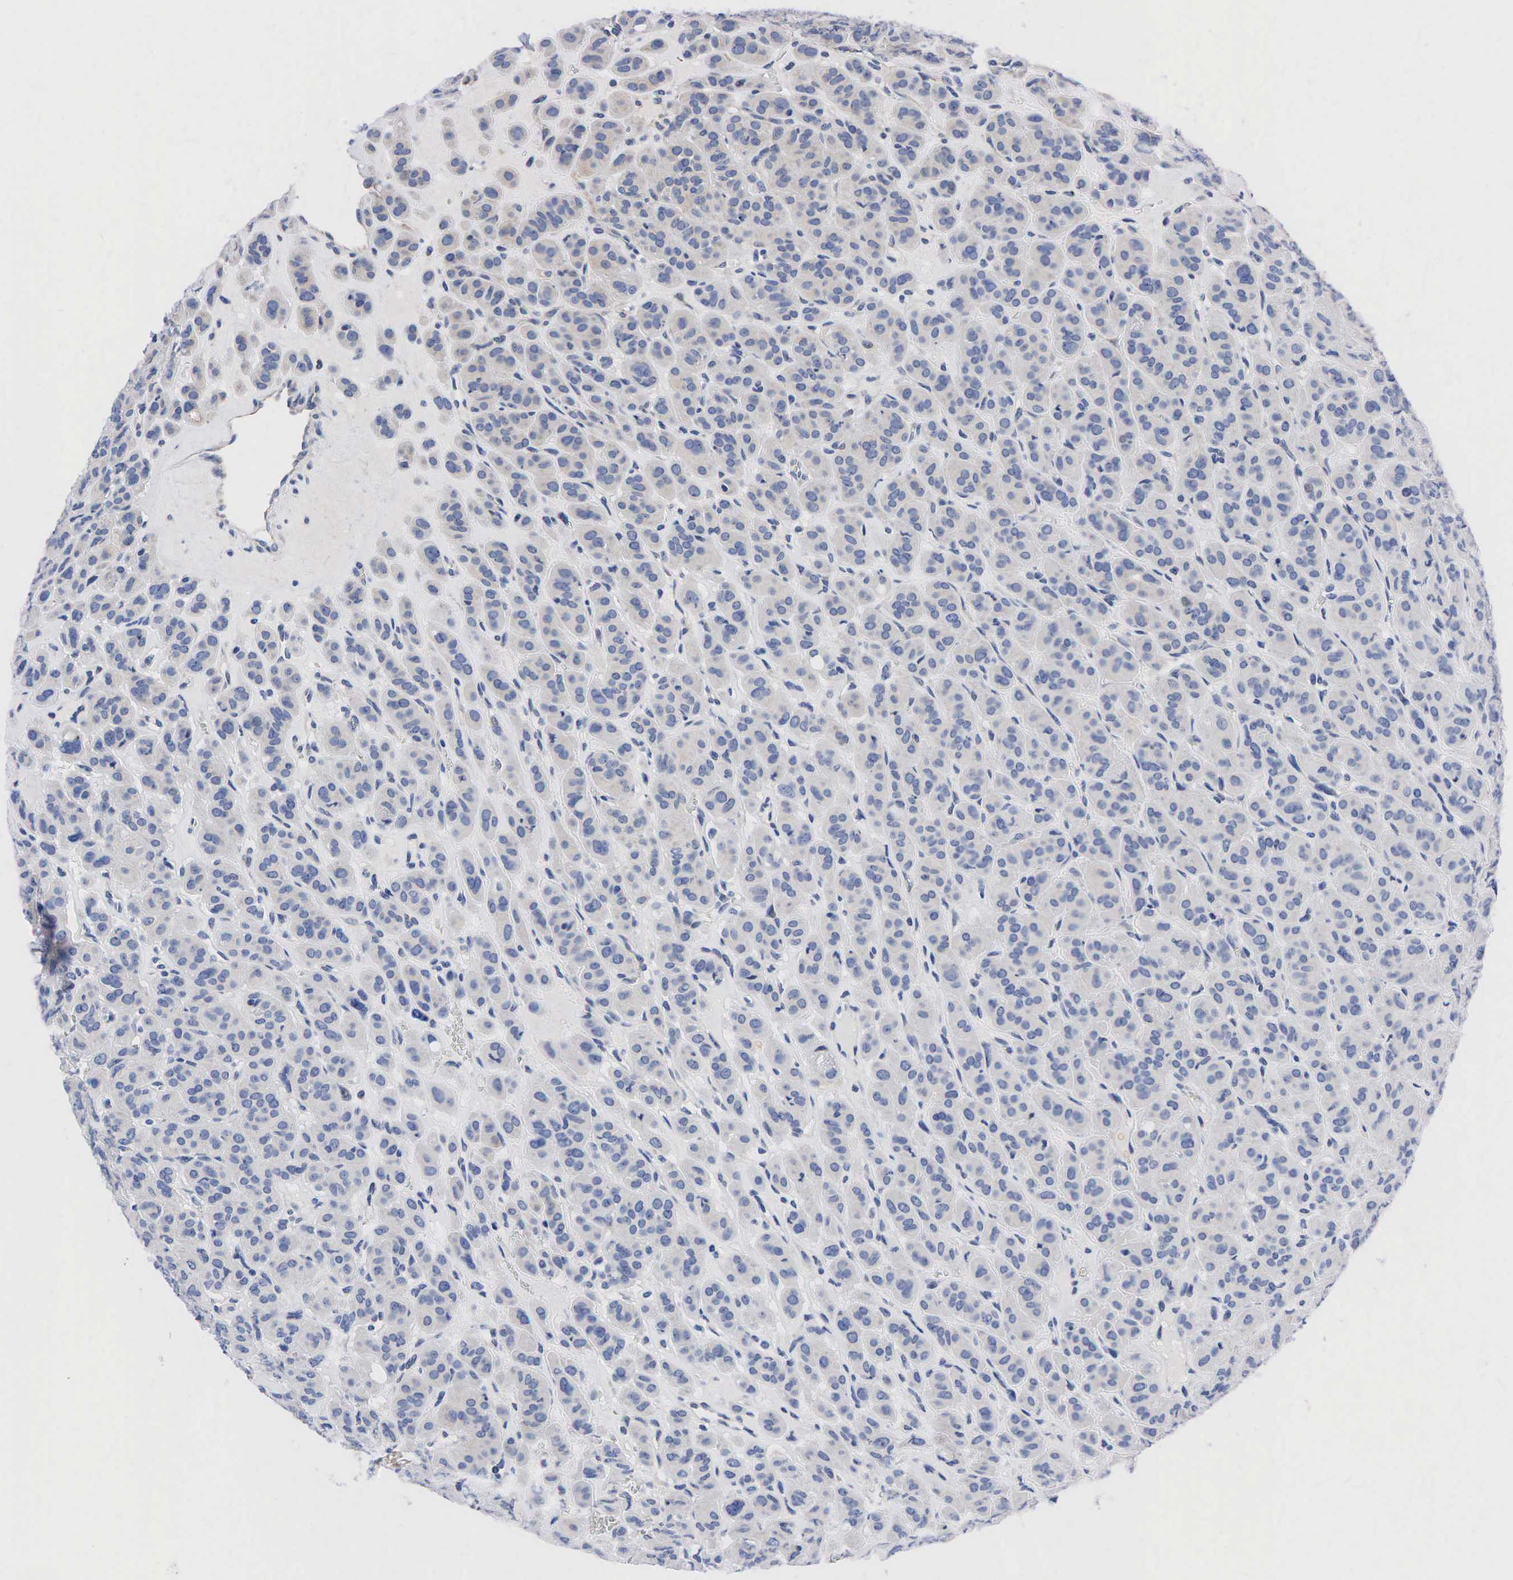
{"staining": {"intensity": "negative", "quantity": "none", "location": "none"}, "tissue": "thyroid cancer", "cell_type": "Tumor cells", "image_type": "cancer", "snomed": [{"axis": "morphology", "description": "Follicular adenoma carcinoma, NOS"}, {"axis": "topography", "description": "Thyroid gland"}], "caption": "This image is of thyroid cancer stained with IHC to label a protein in brown with the nuclei are counter-stained blue. There is no positivity in tumor cells.", "gene": "PGR", "patient": {"sex": "female", "age": 71}}